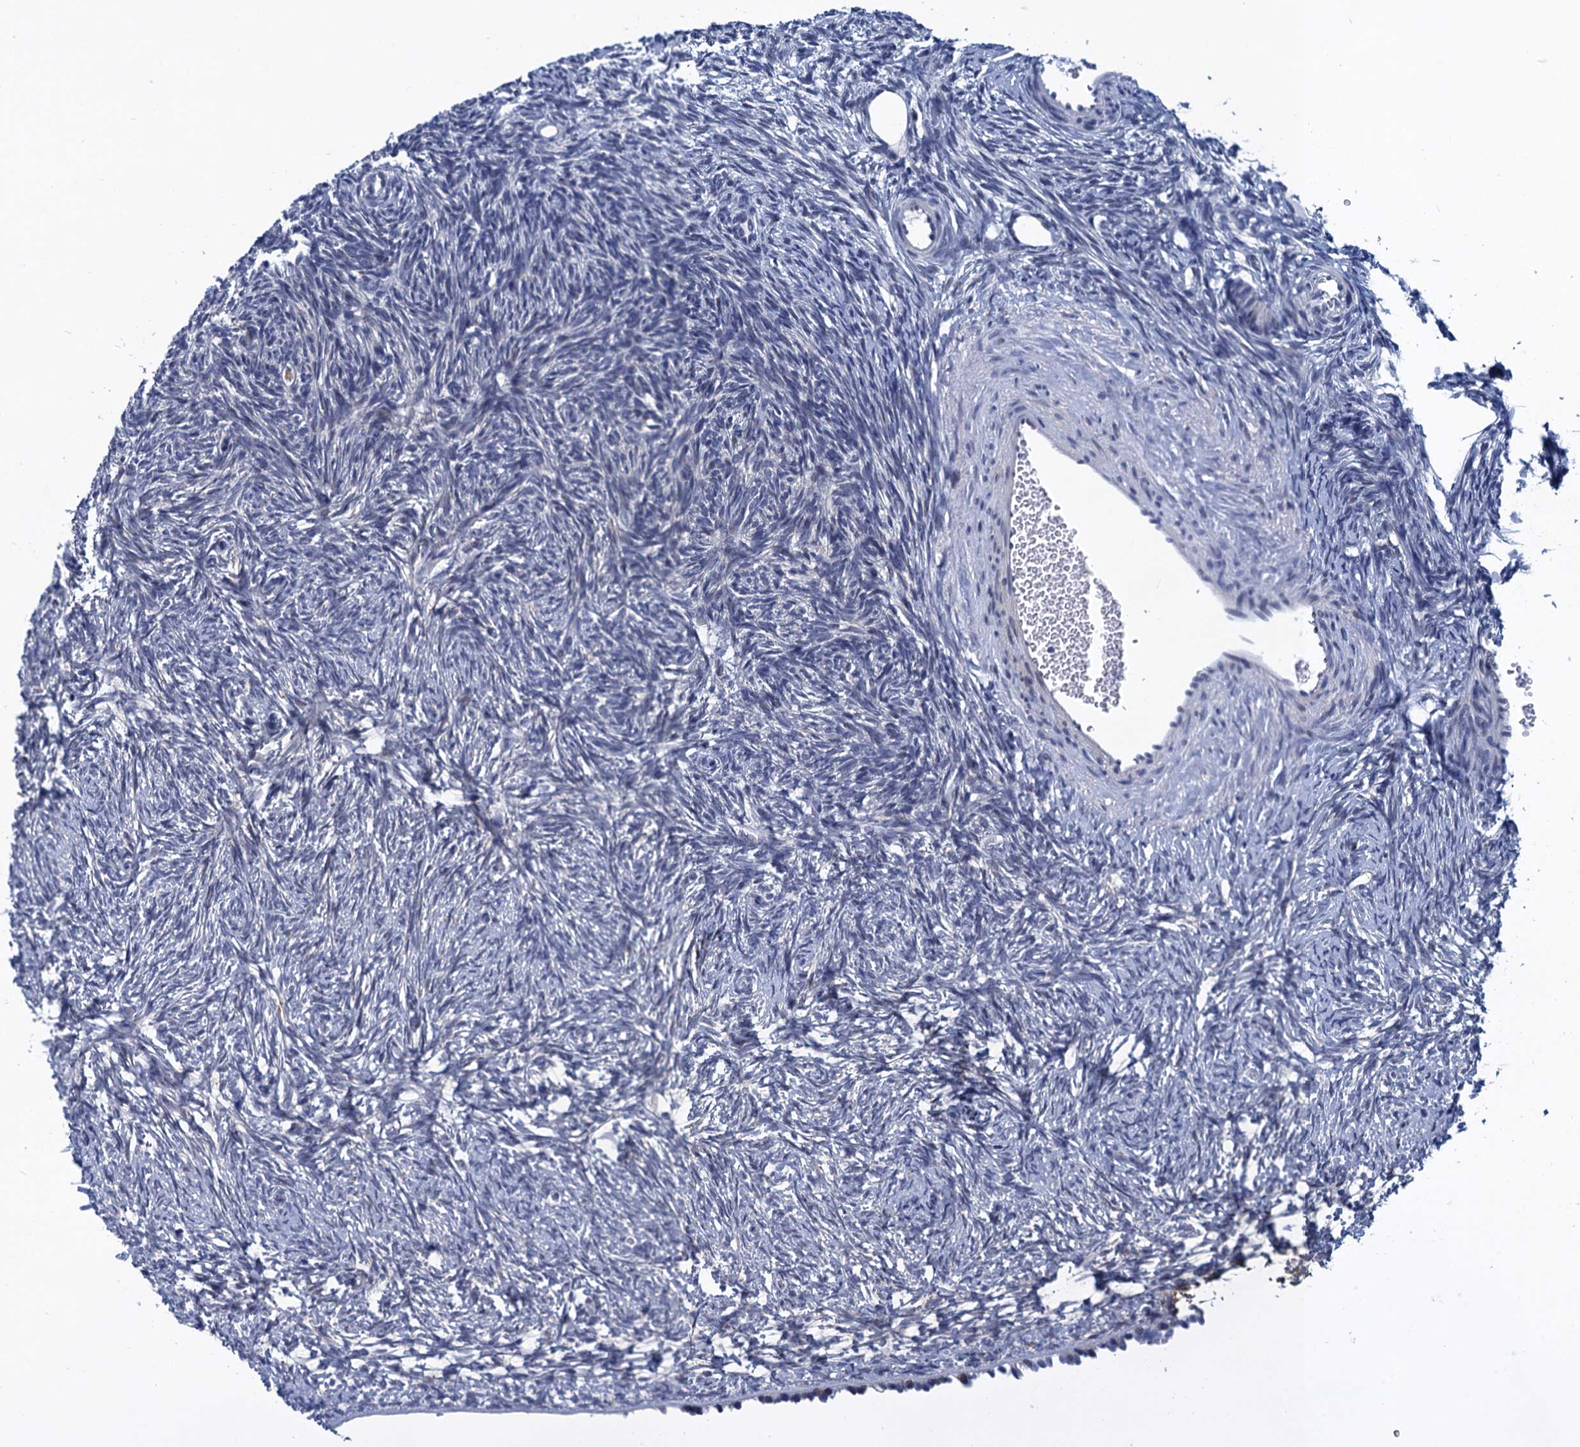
{"staining": {"intensity": "negative", "quantity": "none", "location": "none"}, "tissue": "ovary", "cell_type": "Follicle cells", "image_type": "normal", "snomed": [{"axis": "morphology", "description": "Normal tissue, NOS"}, {"axis": "topography", "description": "Ovary"}], "caption": "The histopathology image shows no staining of follicle cells in unremarkable ovary. Nuclei are stained in blue.", "gene": "GINS3", "patient": {"sex": "female", "age": 34}}